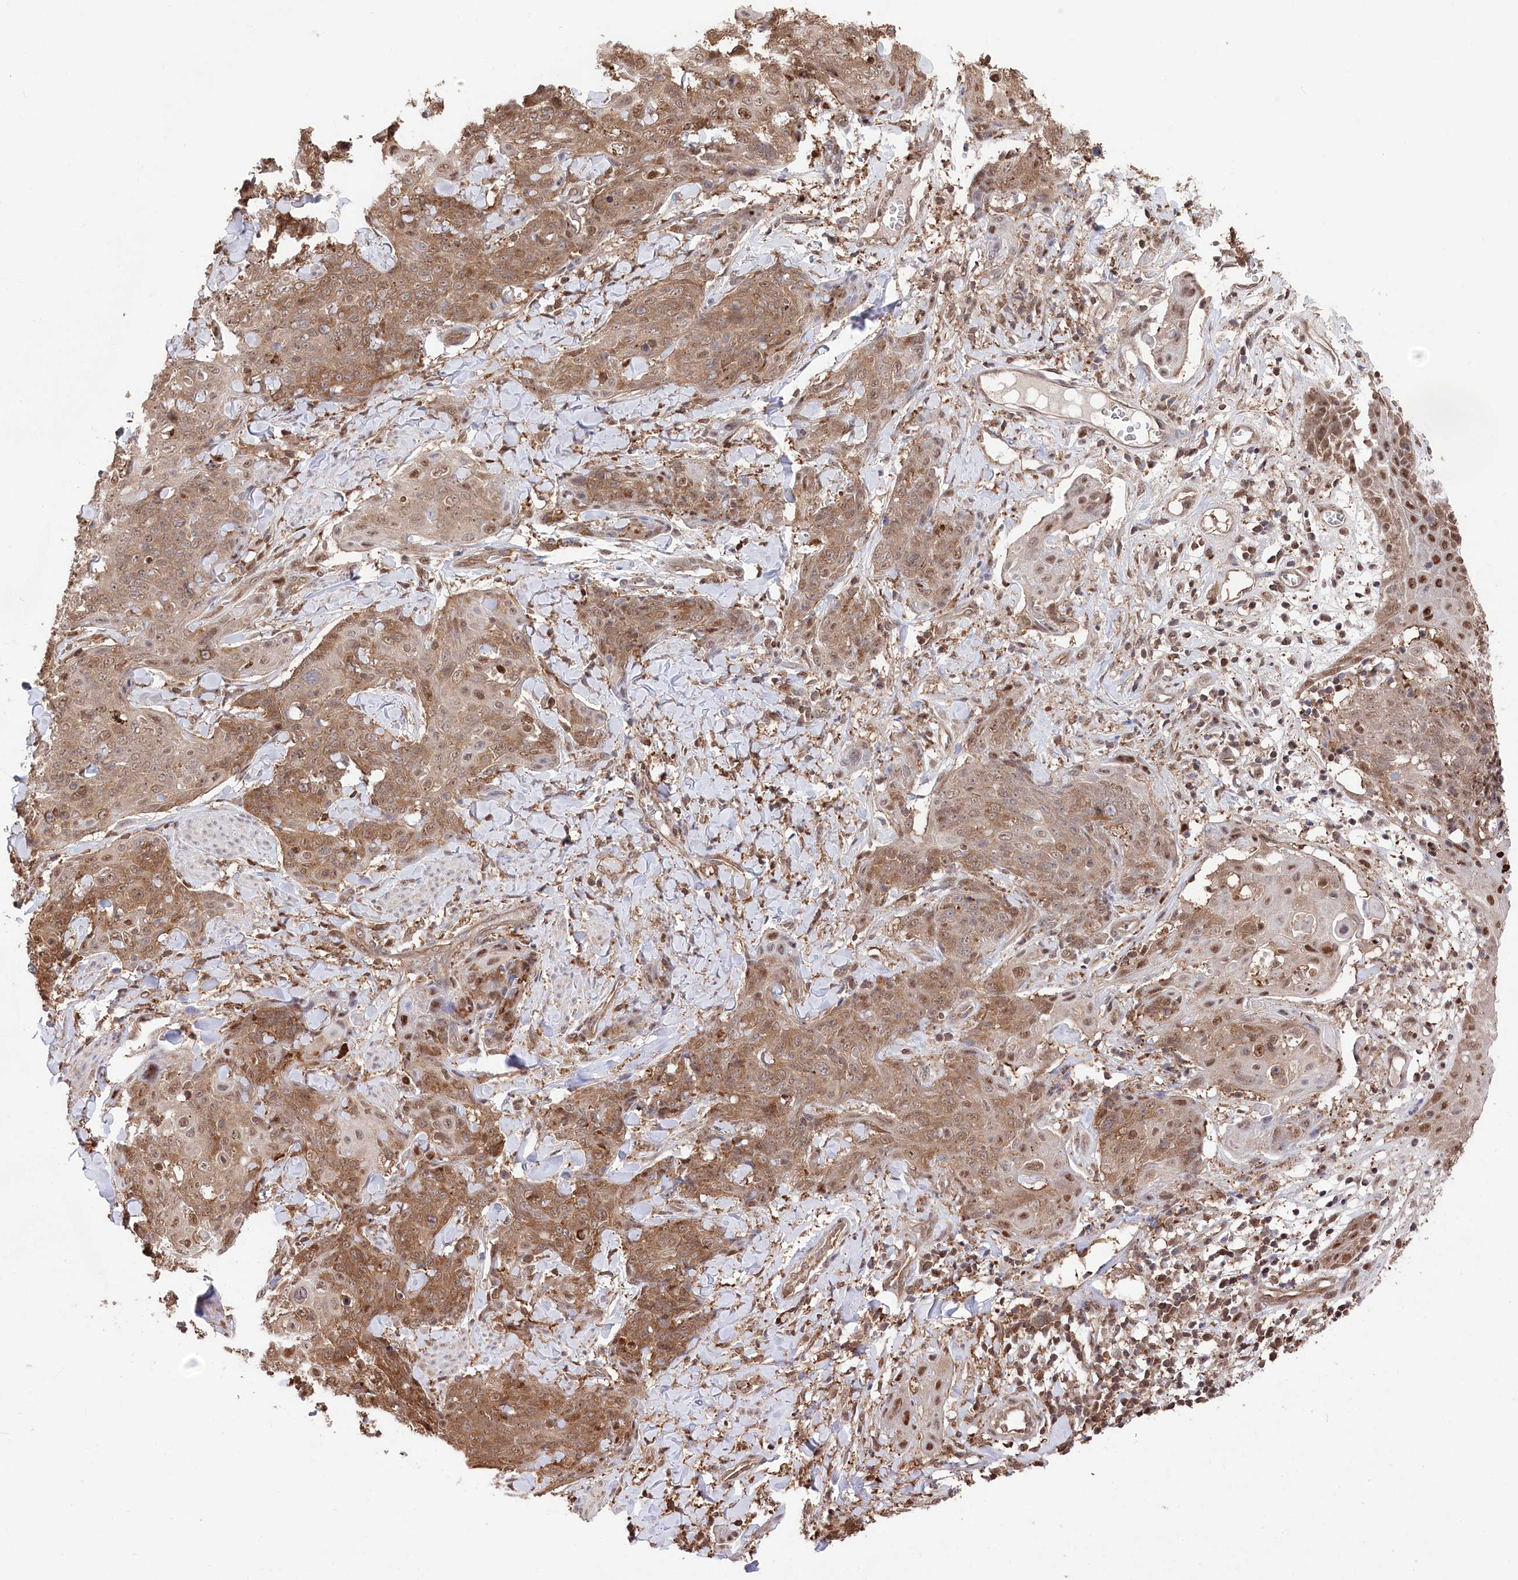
{"staining": {"intensity": "moderate", "quantity": ">75%", "location": "cytoplasmic/membranous,nuclear"}, "tissue": "skin cancer", "cell_type": "Tumor cells", "image_type": "cancer", "snomed": [{"axis": "morphology", "description": "Squamous cell carcinoma, NOS"}, {"axis": "topography", "description": "Skin"}, {"axis": "topography", "description": "Vulva"}], "caption": "Moderate cytoplasmic/membranous and nuclear expression for a protein is appreciated in about >75% of tumor cells of skin cancer (squamous cell carcinoma) using immunohistochemistry (IHC).", "gene": "PSMA1", "patient": {"sex": "female", "age": 85}}